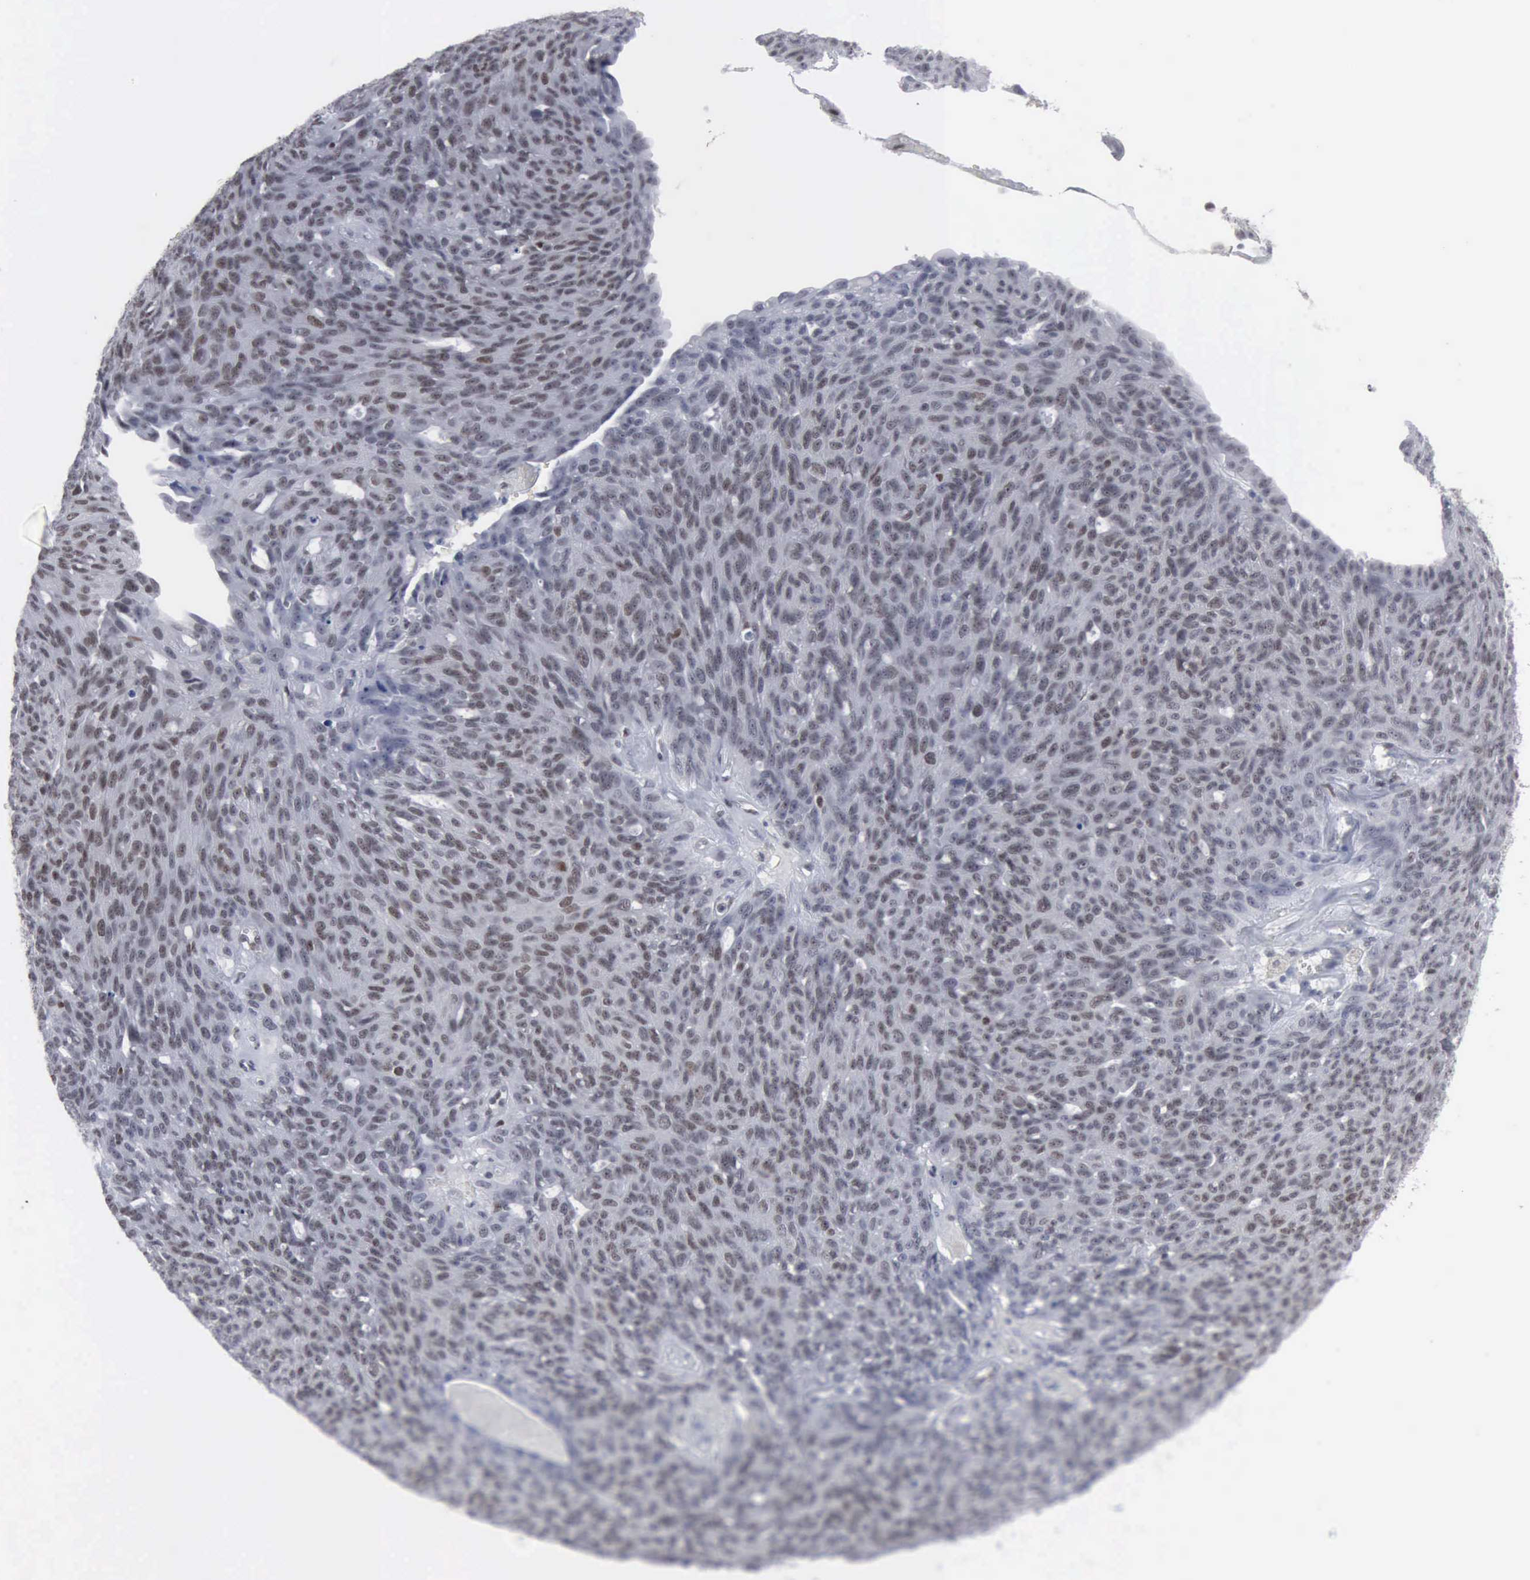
{"staining": {"intensity": "moderate", "quantity": ">75%", "location": "nuclear"}, "tissue": "ovarian cancer", "cell_type": "Tumor cells", "image_type": "cancer", "snomed": [{"axis": "morphology", "description": "Carcinoma, endometroid"}, {"axis": "topography", "description": "Ovary"}], "caption": "A photomicrograph of human endometroid carcinoma (ovarian) stained for a protein demonstrates moderate nuclear brown staining in tumor cells.", "gene": "XPA", "patient": {"sex": "female", "age": 60}}